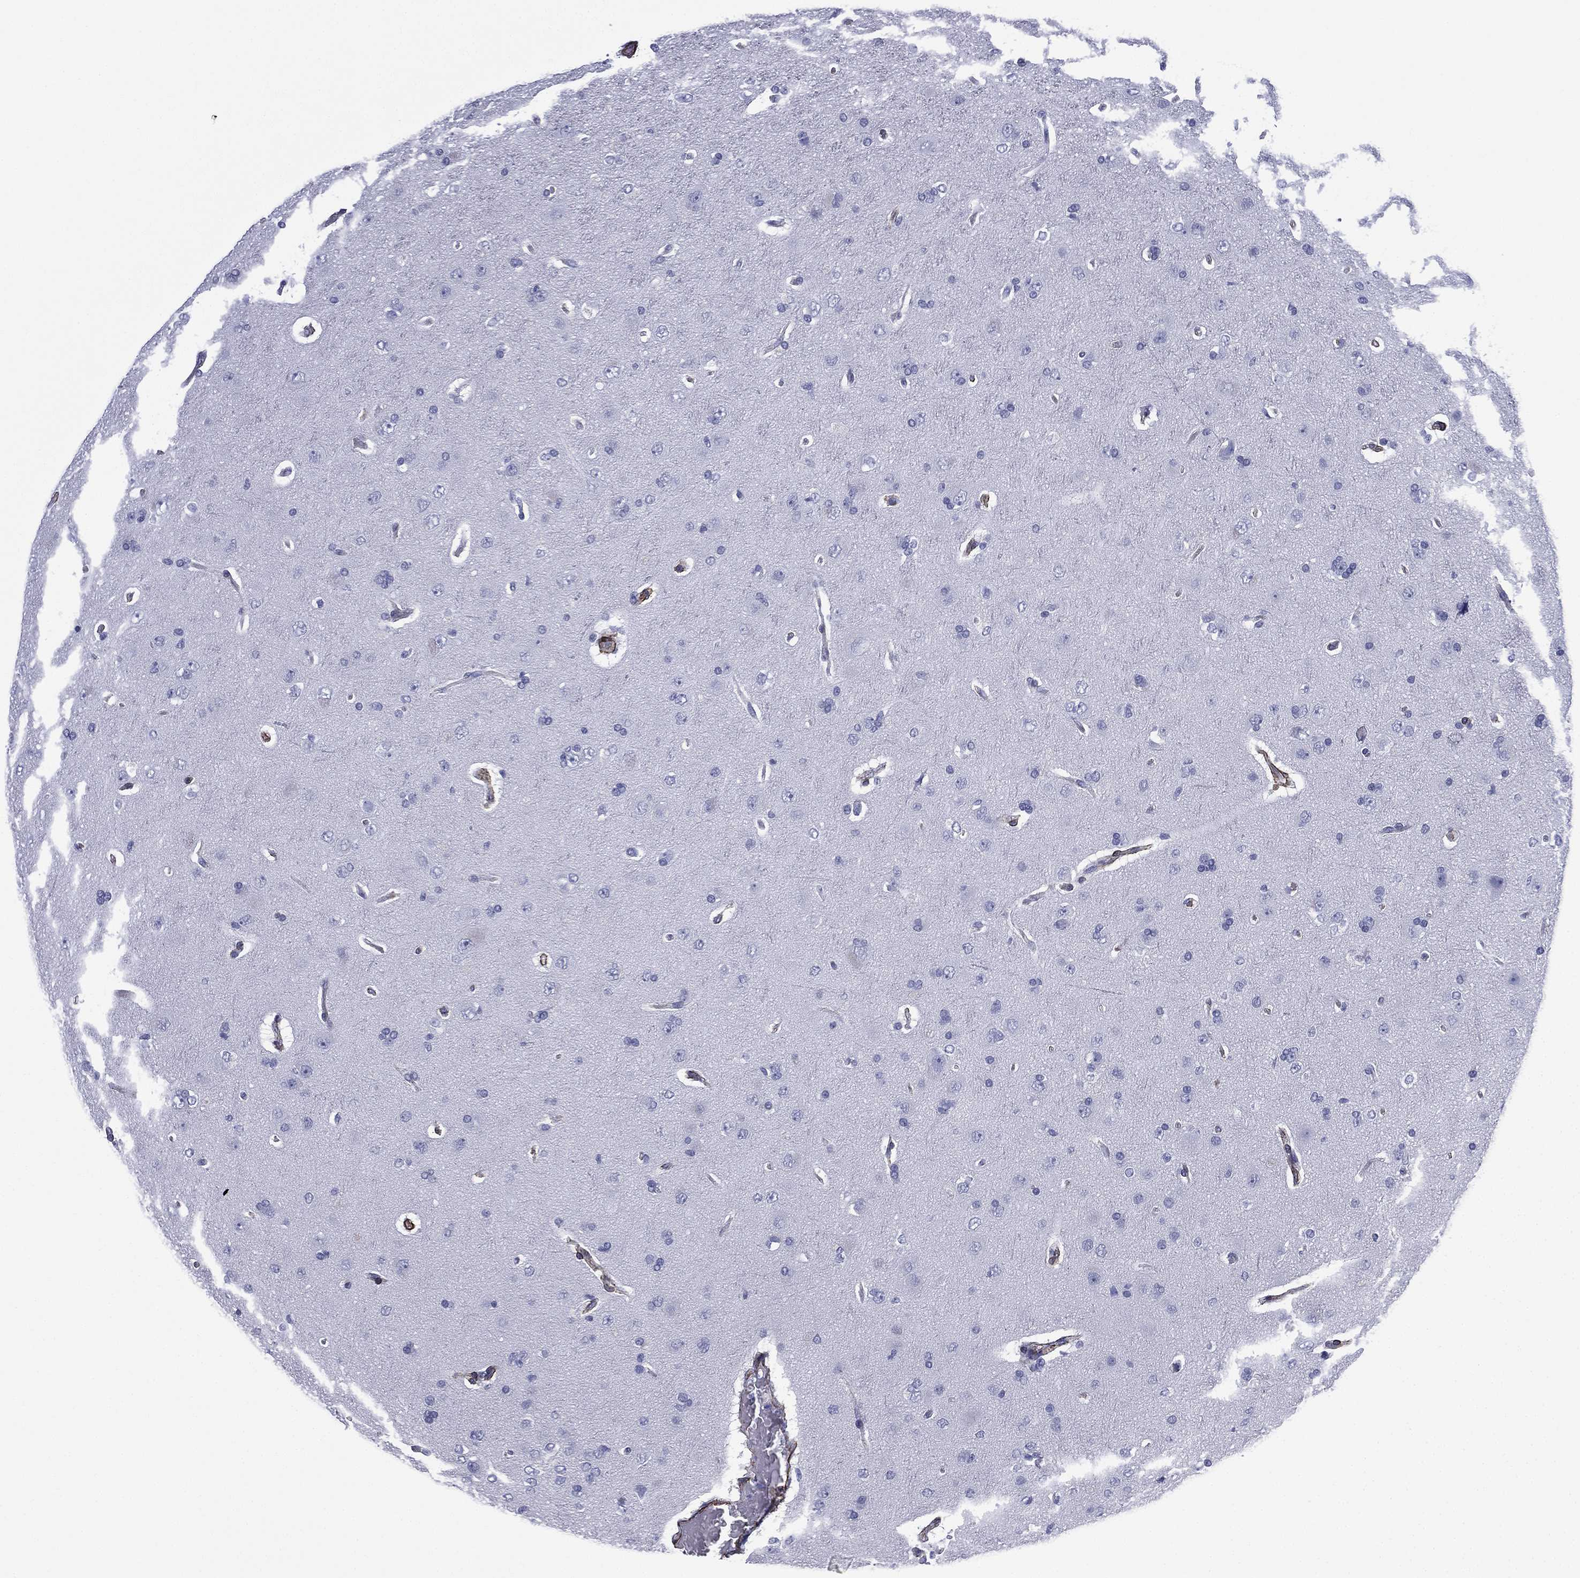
{"staining": {"intensity": "negative", "quantity": "none", "location": "none"}, "tissue": "glioma", "cell_type": "Tumor cells", "image_type": "cancer", "snomed": [{"axis": "morphology", "description": "Glioma, malignant, NOS"}, {"axis": "topography", "description": "Cerebral cortex"}], "caption": "Immunohistochemistry of human malignant glioma displays no positivity in tumor cells.", "gene": "CAVIN3", "patient": {"sex": "male", "age": 58}}